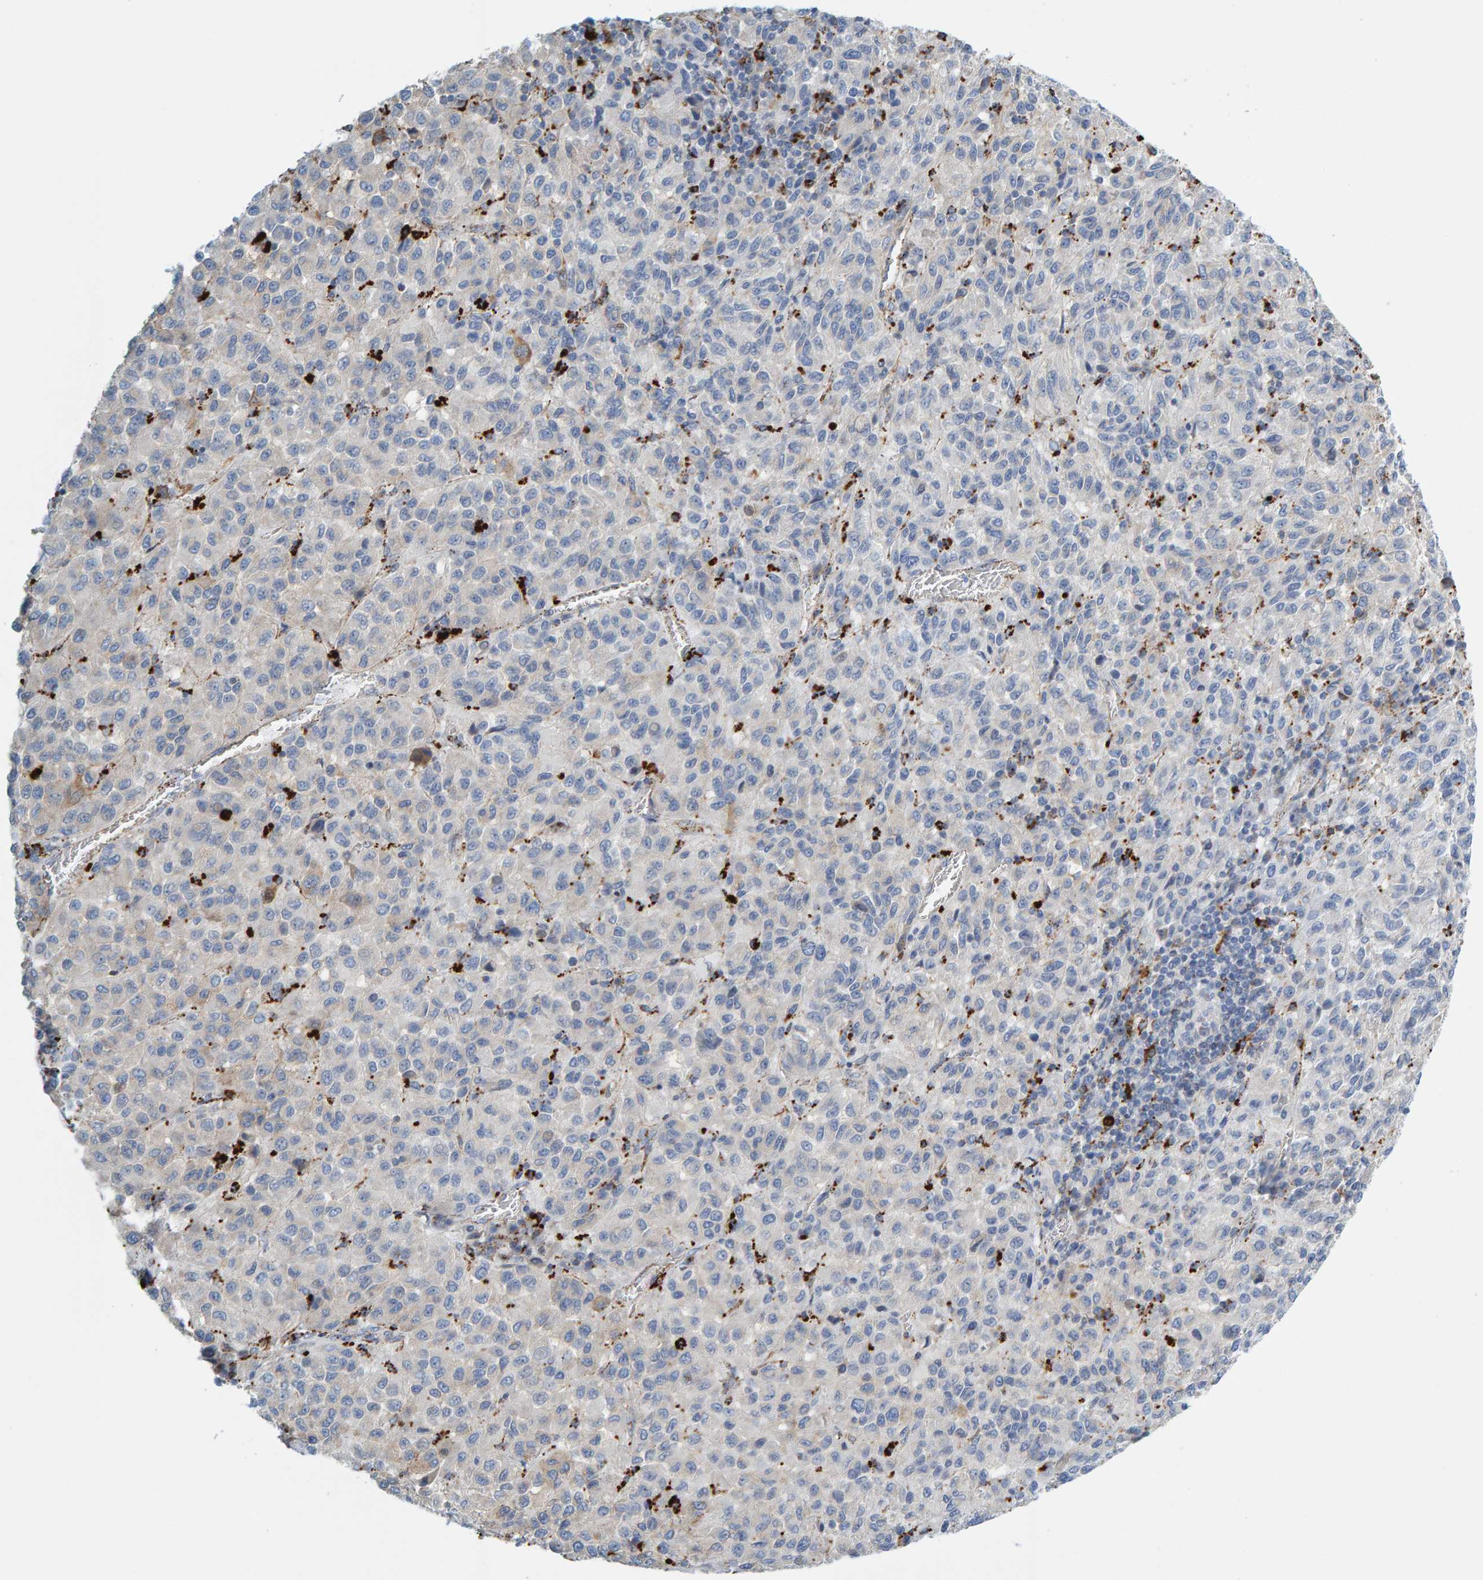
{"staining": {"intensity": "negative", "quantity": "none", "location": "none"}, "tissue": "skin cancer", "cell_type": "Tumor cells", "image_type": "cancer", "snomed": [{"axis": "morphology", "description": "Squamous cell carcinoma, NOS"}, {"axis": "topography", "description": "Skin"}], "caption": "Immunohistochemical staining of human skin squamous cell carcinoma exhibits no significant staining in tumor cells.", "gene": "BIN3", "patient": {"sex": "female", "age": 73}}